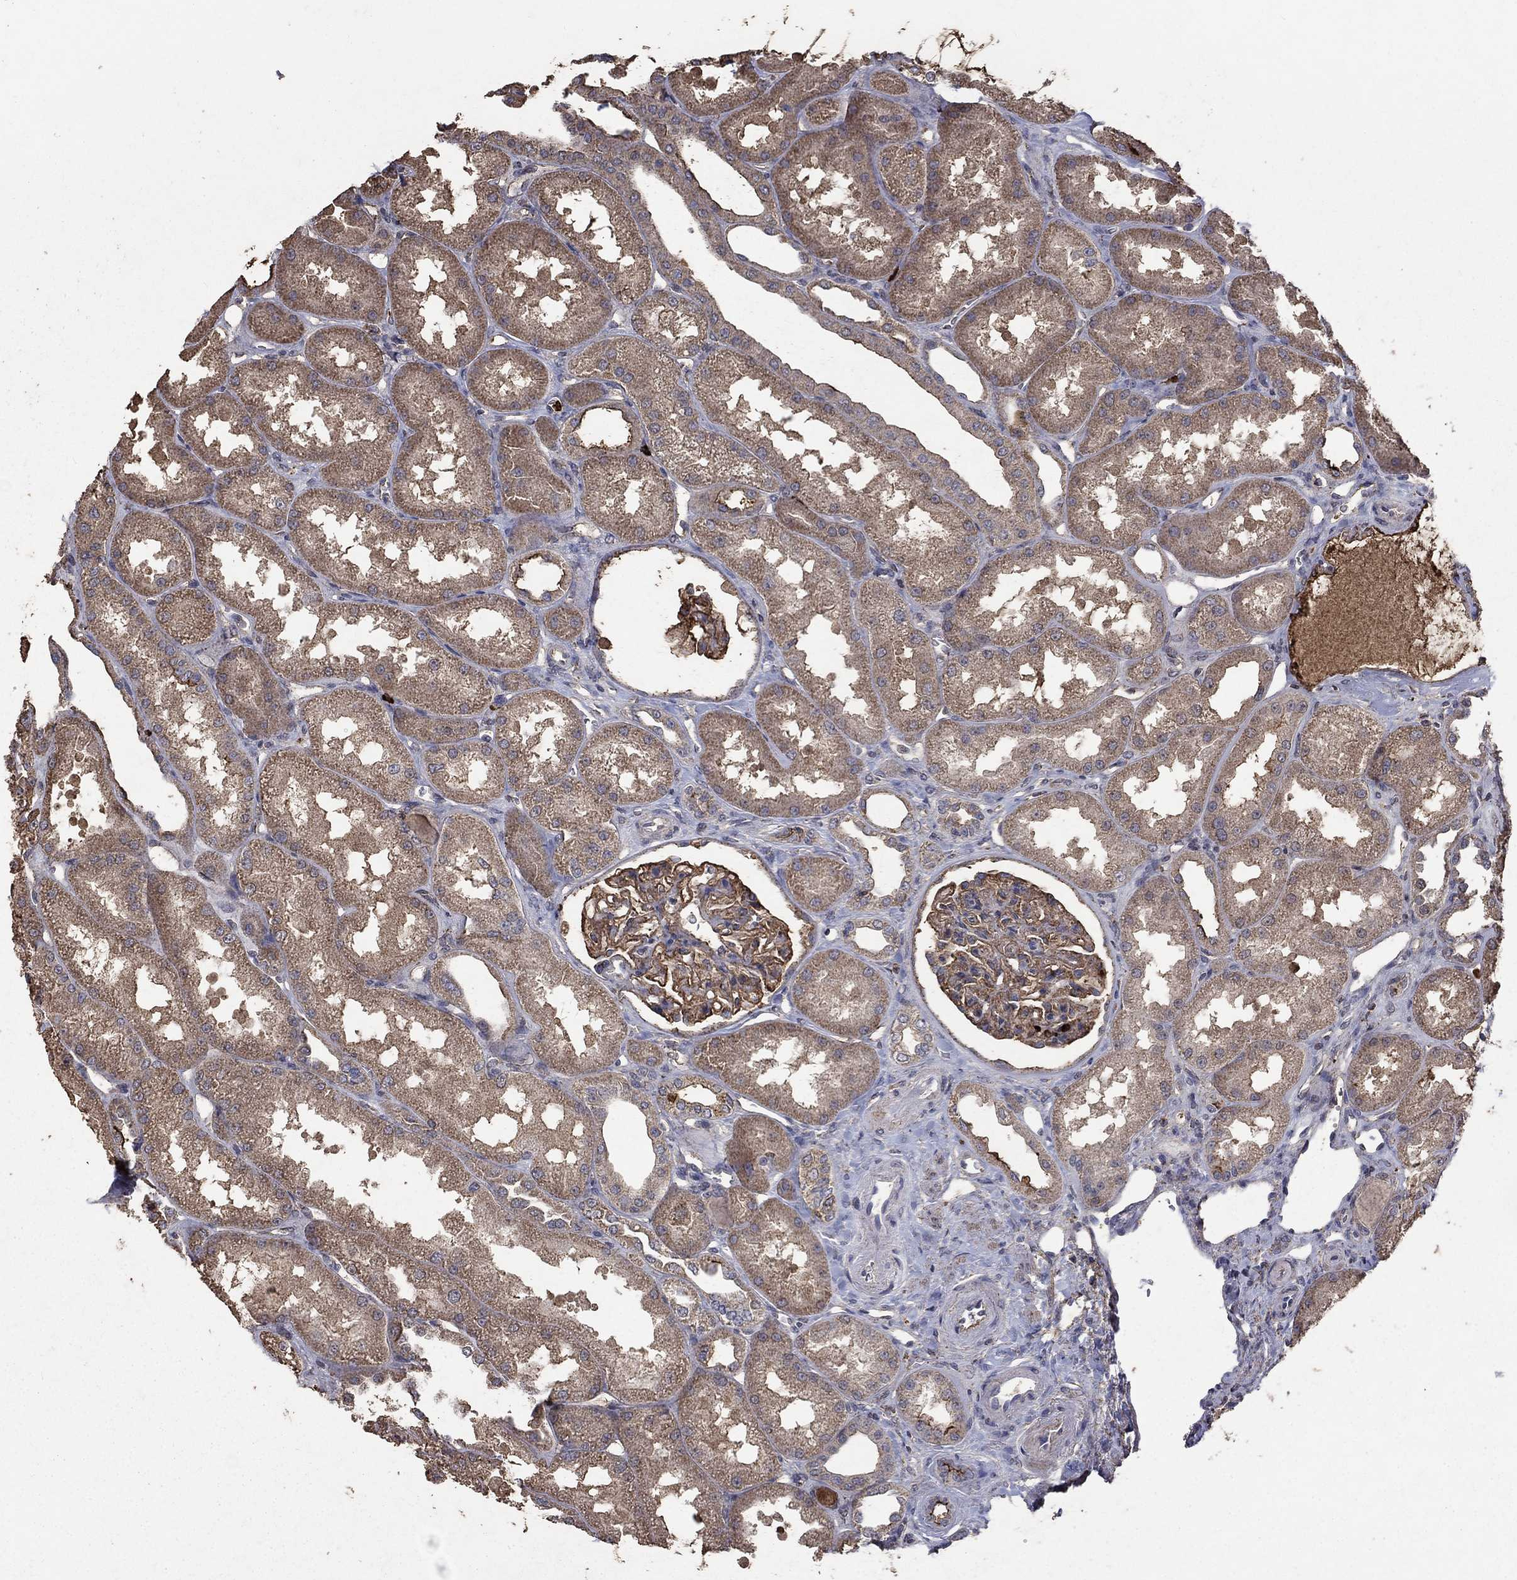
{"staining": {"intensity": "strong", "quantity": "25%-75%", "location": "cytoplasmic/membranous"}, "tissue": "kidney", "cell_type": "Cells in glomeruli", "image_type": "normal", "snomed": [{"axis": "morphology", "description": "Normal tissue, NOS"}, {"axis": "topography", "description": "Kidney"}], "caption": "High-power microscopy captured an immunohistochemistry photomicrograph of unremarkable kidney, revealing strong cytoplasmic/membranous expression in approximately 25%-75% of cells in glomeruli.", "gene": "CD24", "patient": {"sex": "male", "age": 61}}